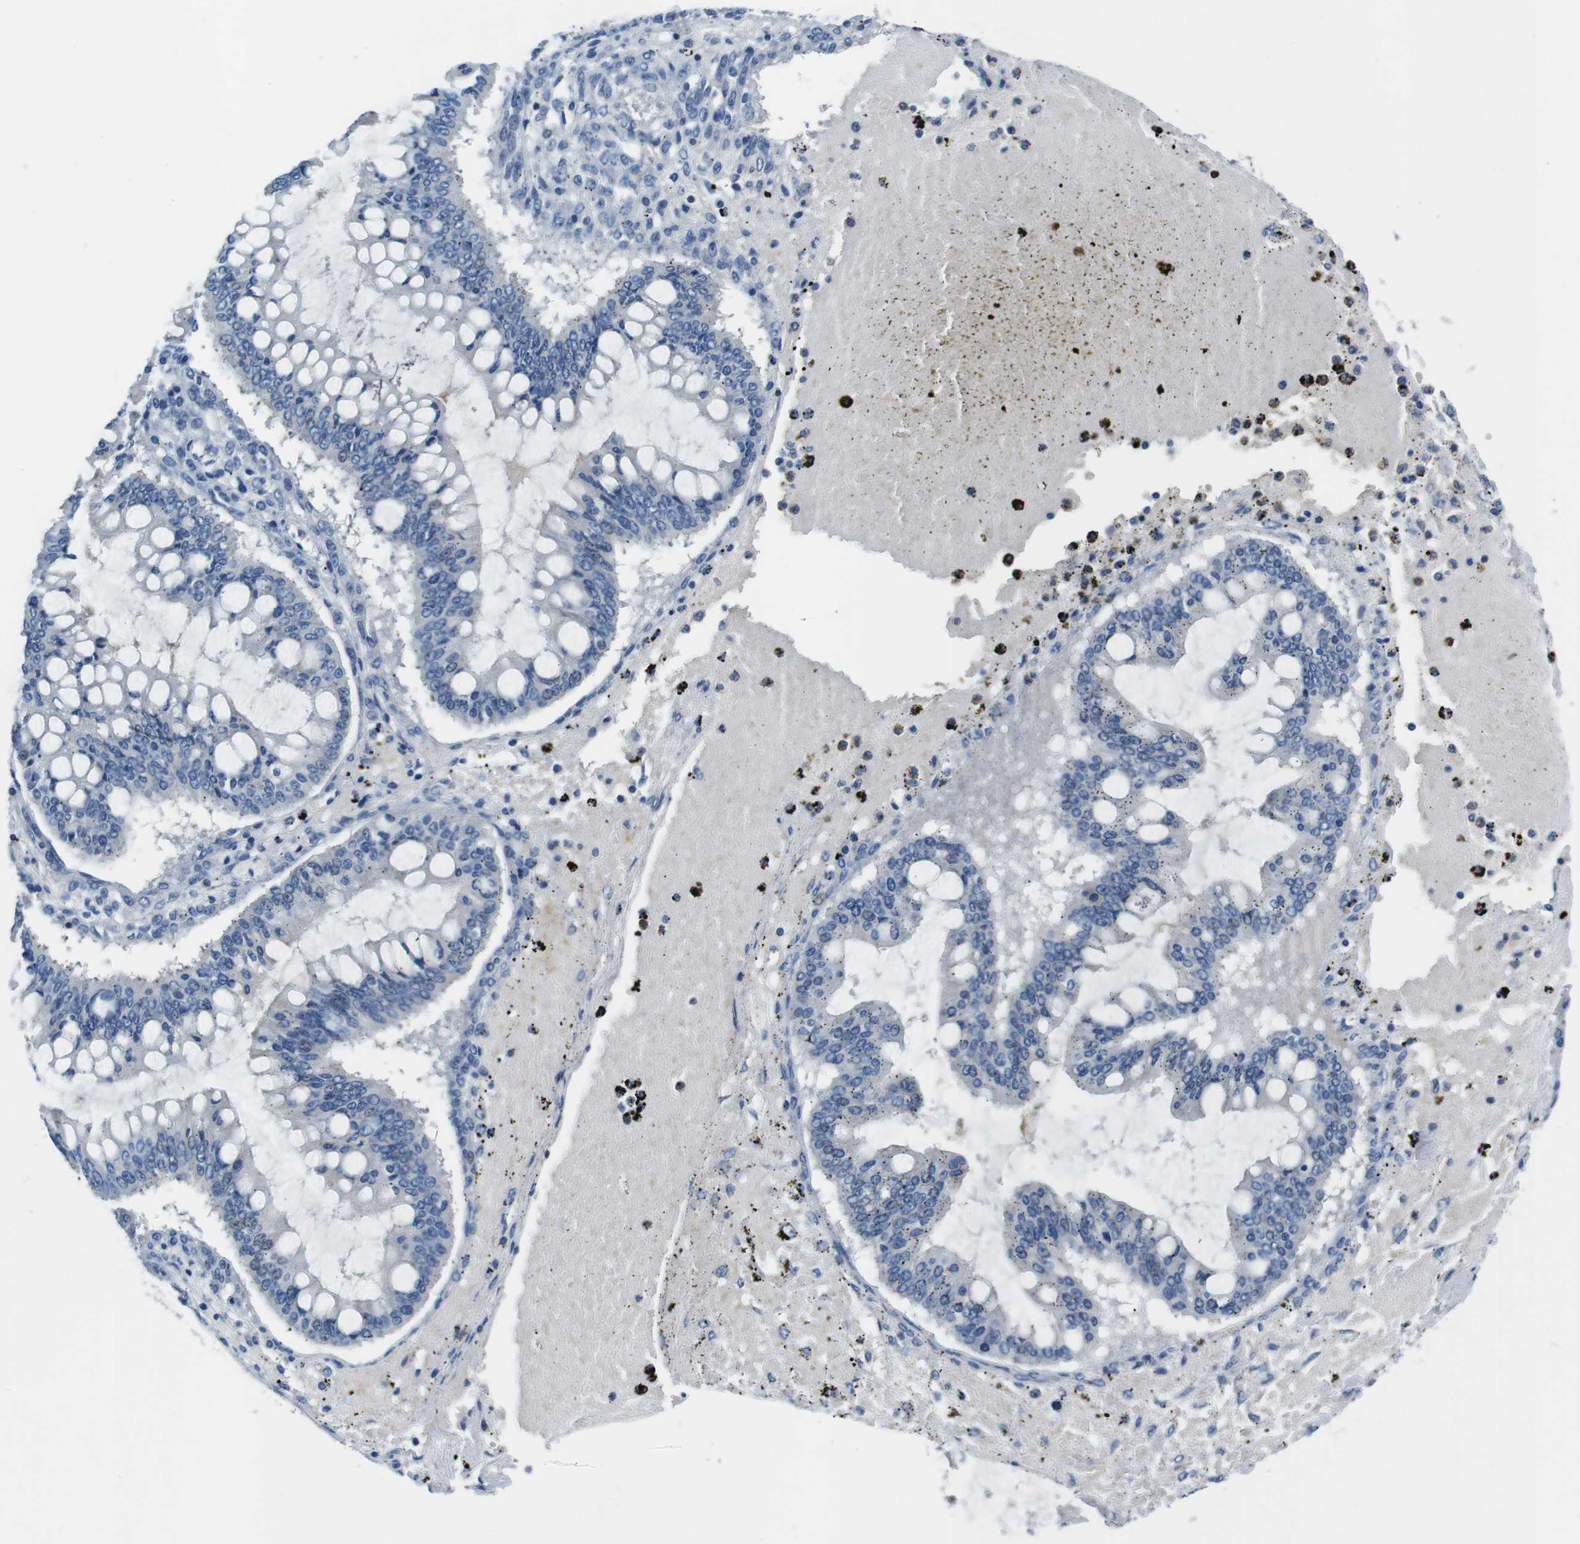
{"staining": {"intensity": "negative", "quantity": "none", "location": "none"}, "tissue": "ovarian cancer", "cell_type": "Tumor cells", "image_type": "cancer", "snomed": [{"axis": "morphology", "description": "Cystadenocarcinoma, mucinous, NOS"}, {"axis": "topography", "description": "Ovary"}], "caption": "Tumor cells show no significant protein positivity in ovarian mucinous cystadenocarcinoma.", "gene": "PIK3CD", "patient": {"sex": "female", "age": 73}}